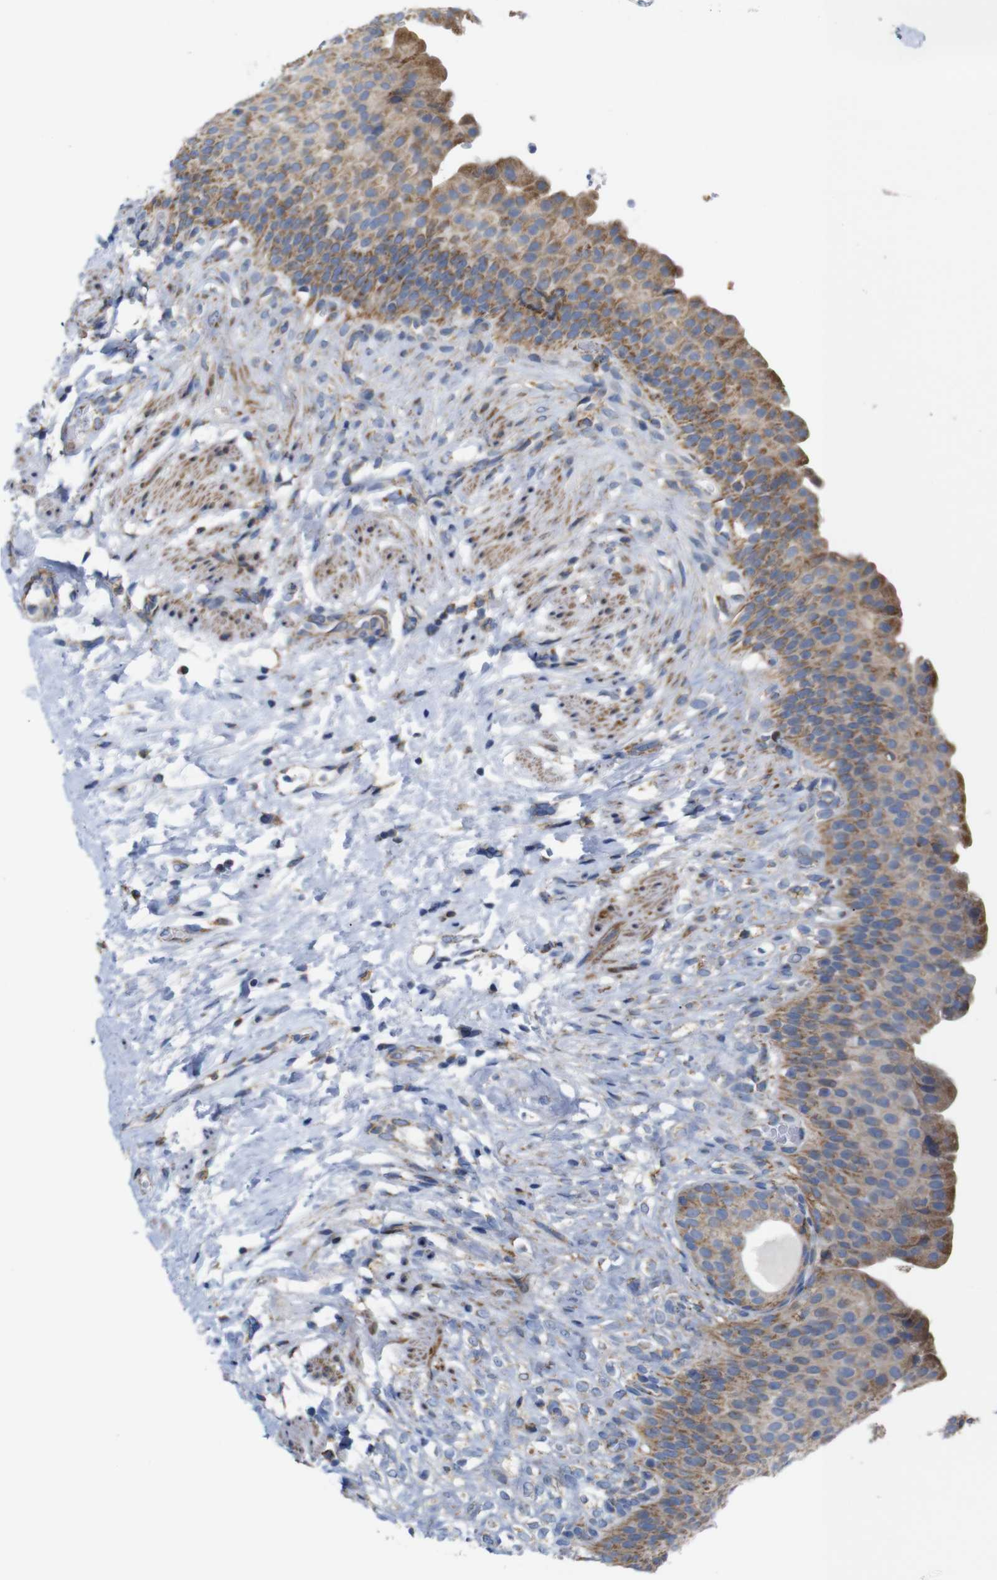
{"staining": {"intensity": "moderate", "quantity": ">75%", "location": "cytoplasmic/membranous"}, "tissue": "urinary bladder", "cell_type": "Urothelial cells", "image_type": "normal", "snomed": [{"axis": "morphology", "description": "Normal tissue, NOS"}, {"axis": "topography", "description": "Urinary bladder"}], "caption": "This is an image of immunohistochemistry (IHC) staining of benign urinary bladder, which shows moderate staining in the cytoplasmic/membranous of urothelial cells.", "gene": "FAM171B", "patient": {"sex": "female", "age": 79}}